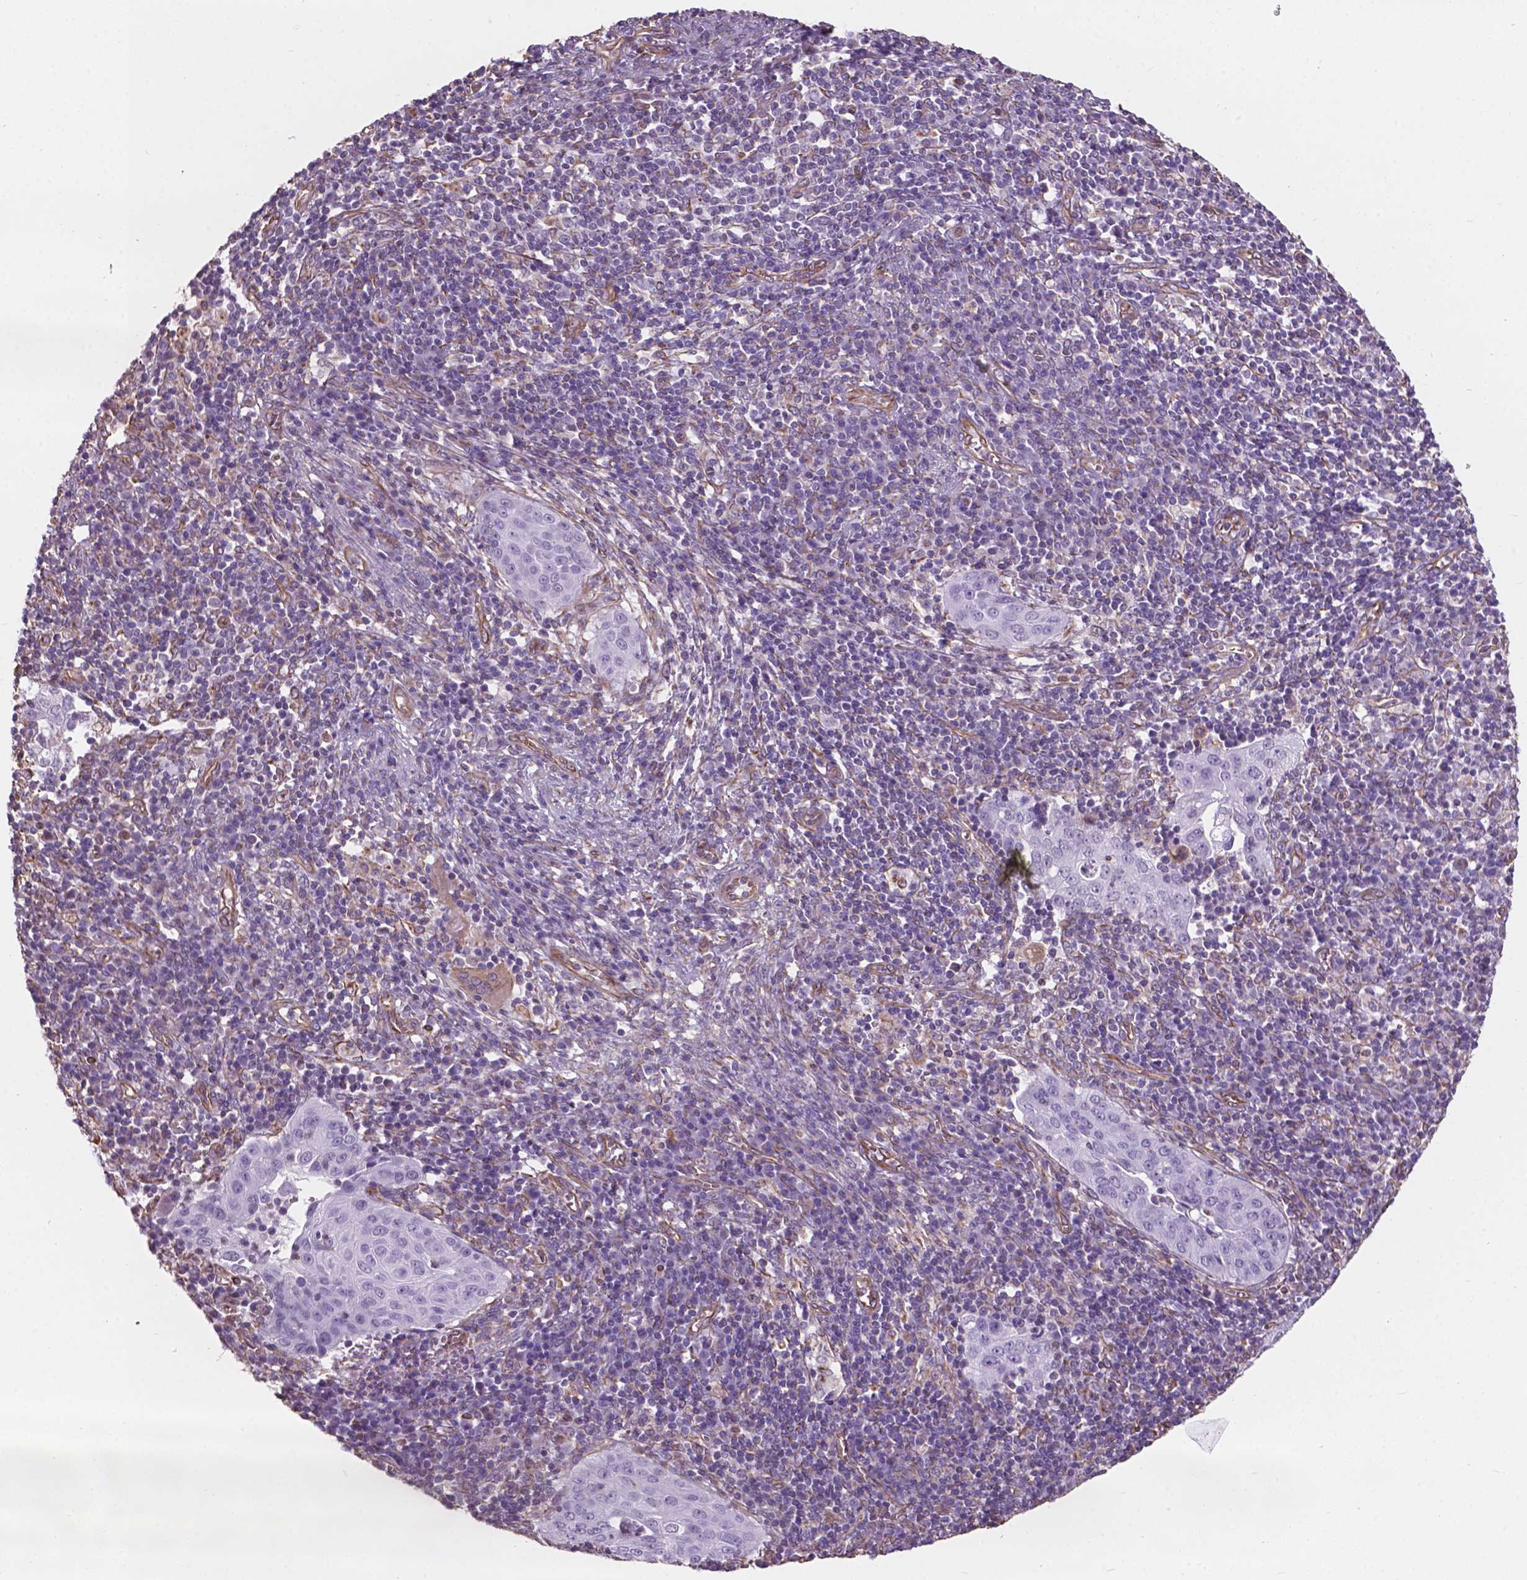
{"staining": {"intensity": "negative", "quantity": "none", "location": "none"}, "tissue": "cervical cancer", "cell_type": "Tumor cells", "image_type": "cancer", "snomed": [{"axis": "morphology", "description": "Squamous cell carcinoma, NOS"}, {"axis": "topography", "description": "Cervix"}], "caption": "IHC image of human cervical cancer (squamous cell carcinoma) stained for a protein (brown), which displays no expression in tumor cells.", "gene": "AMOT", "patient": {"sex": "female", "age": 39}}